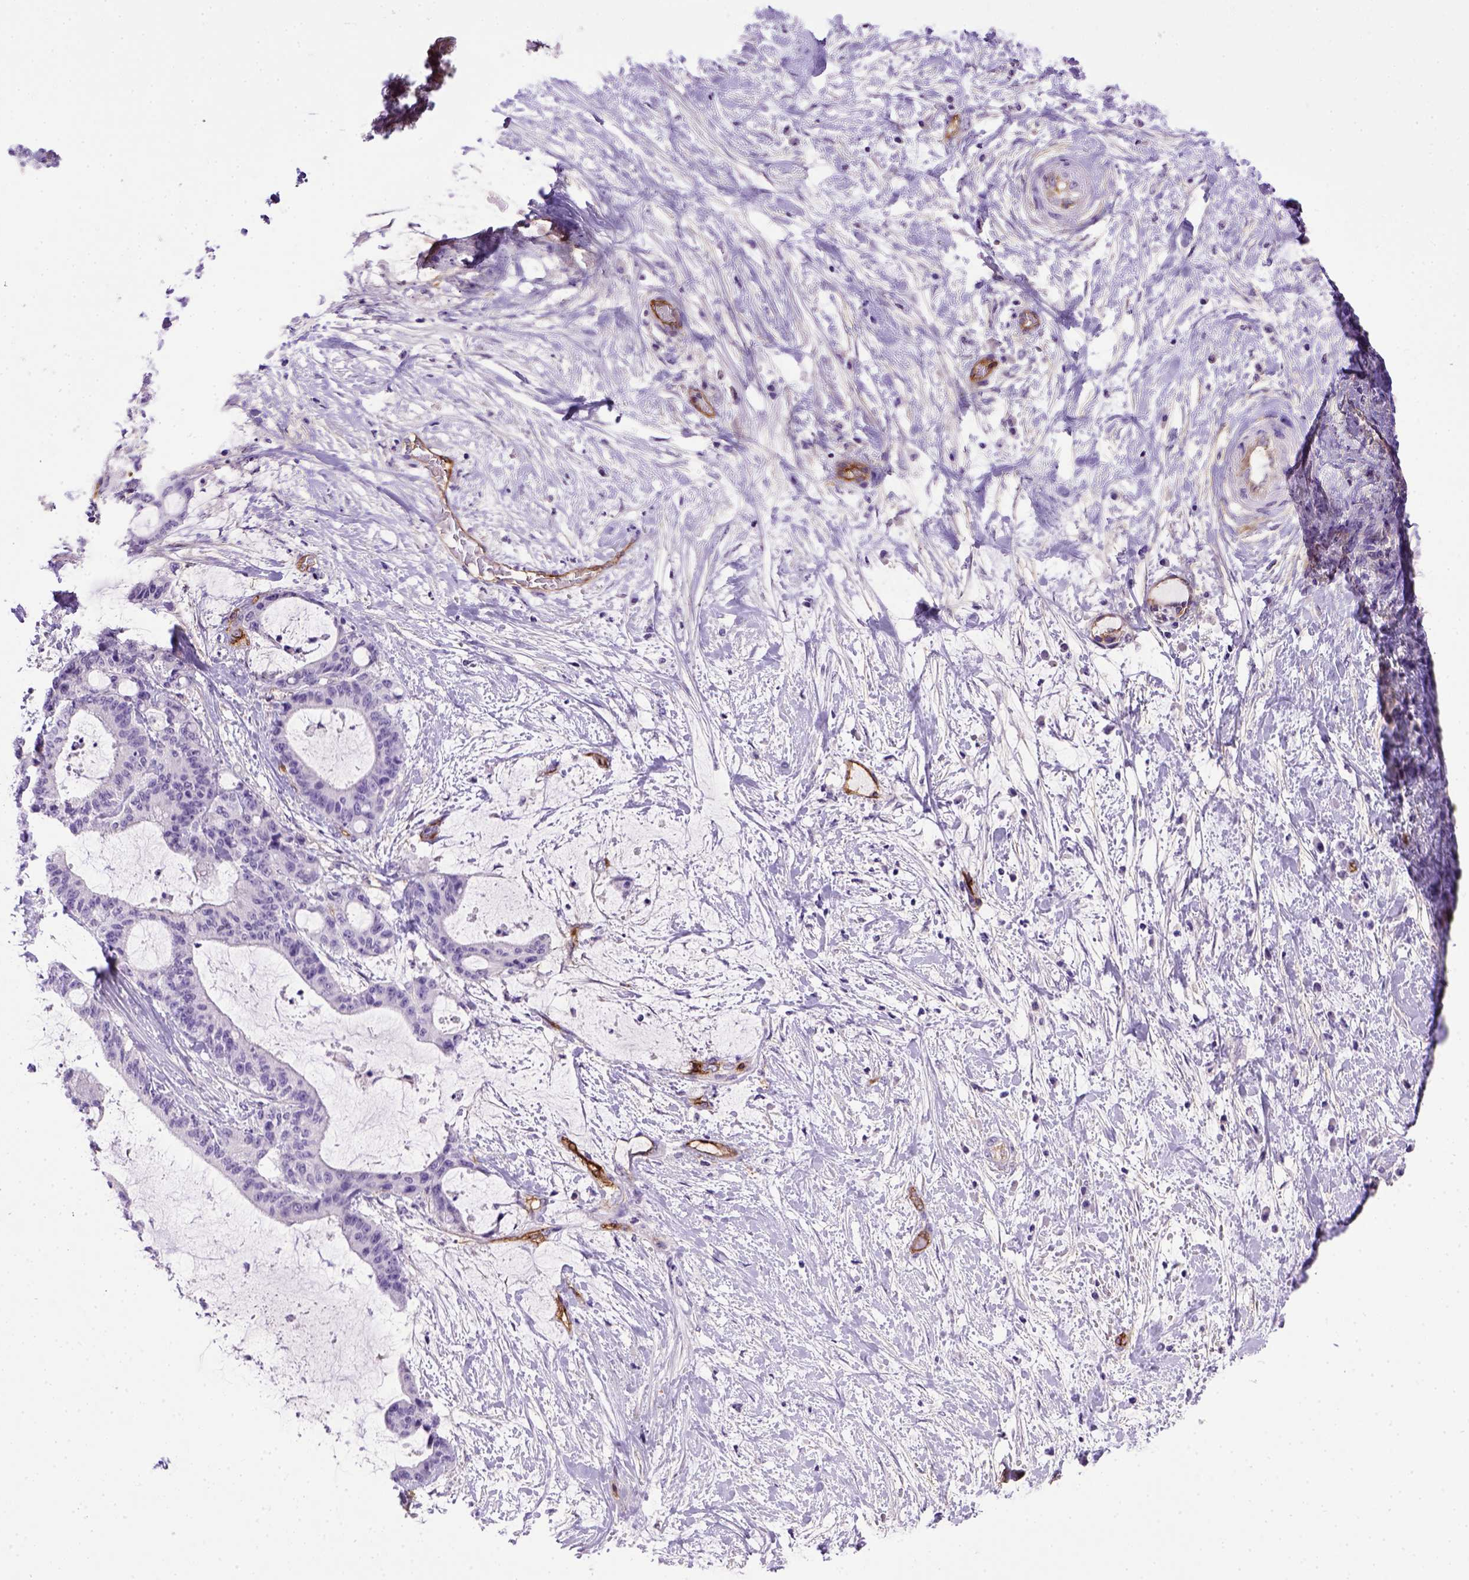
{"staining": {"intensity": "negative", "quantity": "none", "location": "none"}, "tissue": "liver cancer", "cell_type": "Tumor cells", "image_type": "cancer", "snomed": [{"axis": "morphology", "description": "Cholangiocarcinoma"}, {"axis": "topography", "description": "Liver"}], "caption": "Immunohistochemistry of human liver cancer (cholangiocarcinoma) exhibits no staining in tumor cells. (DAB (3,3'-diaminobenzidine) immunohistochemistry (IHC) with hematoxylin counter stain).", "gene": "ENG", "patient": {"sex": "female", "age": 73}}